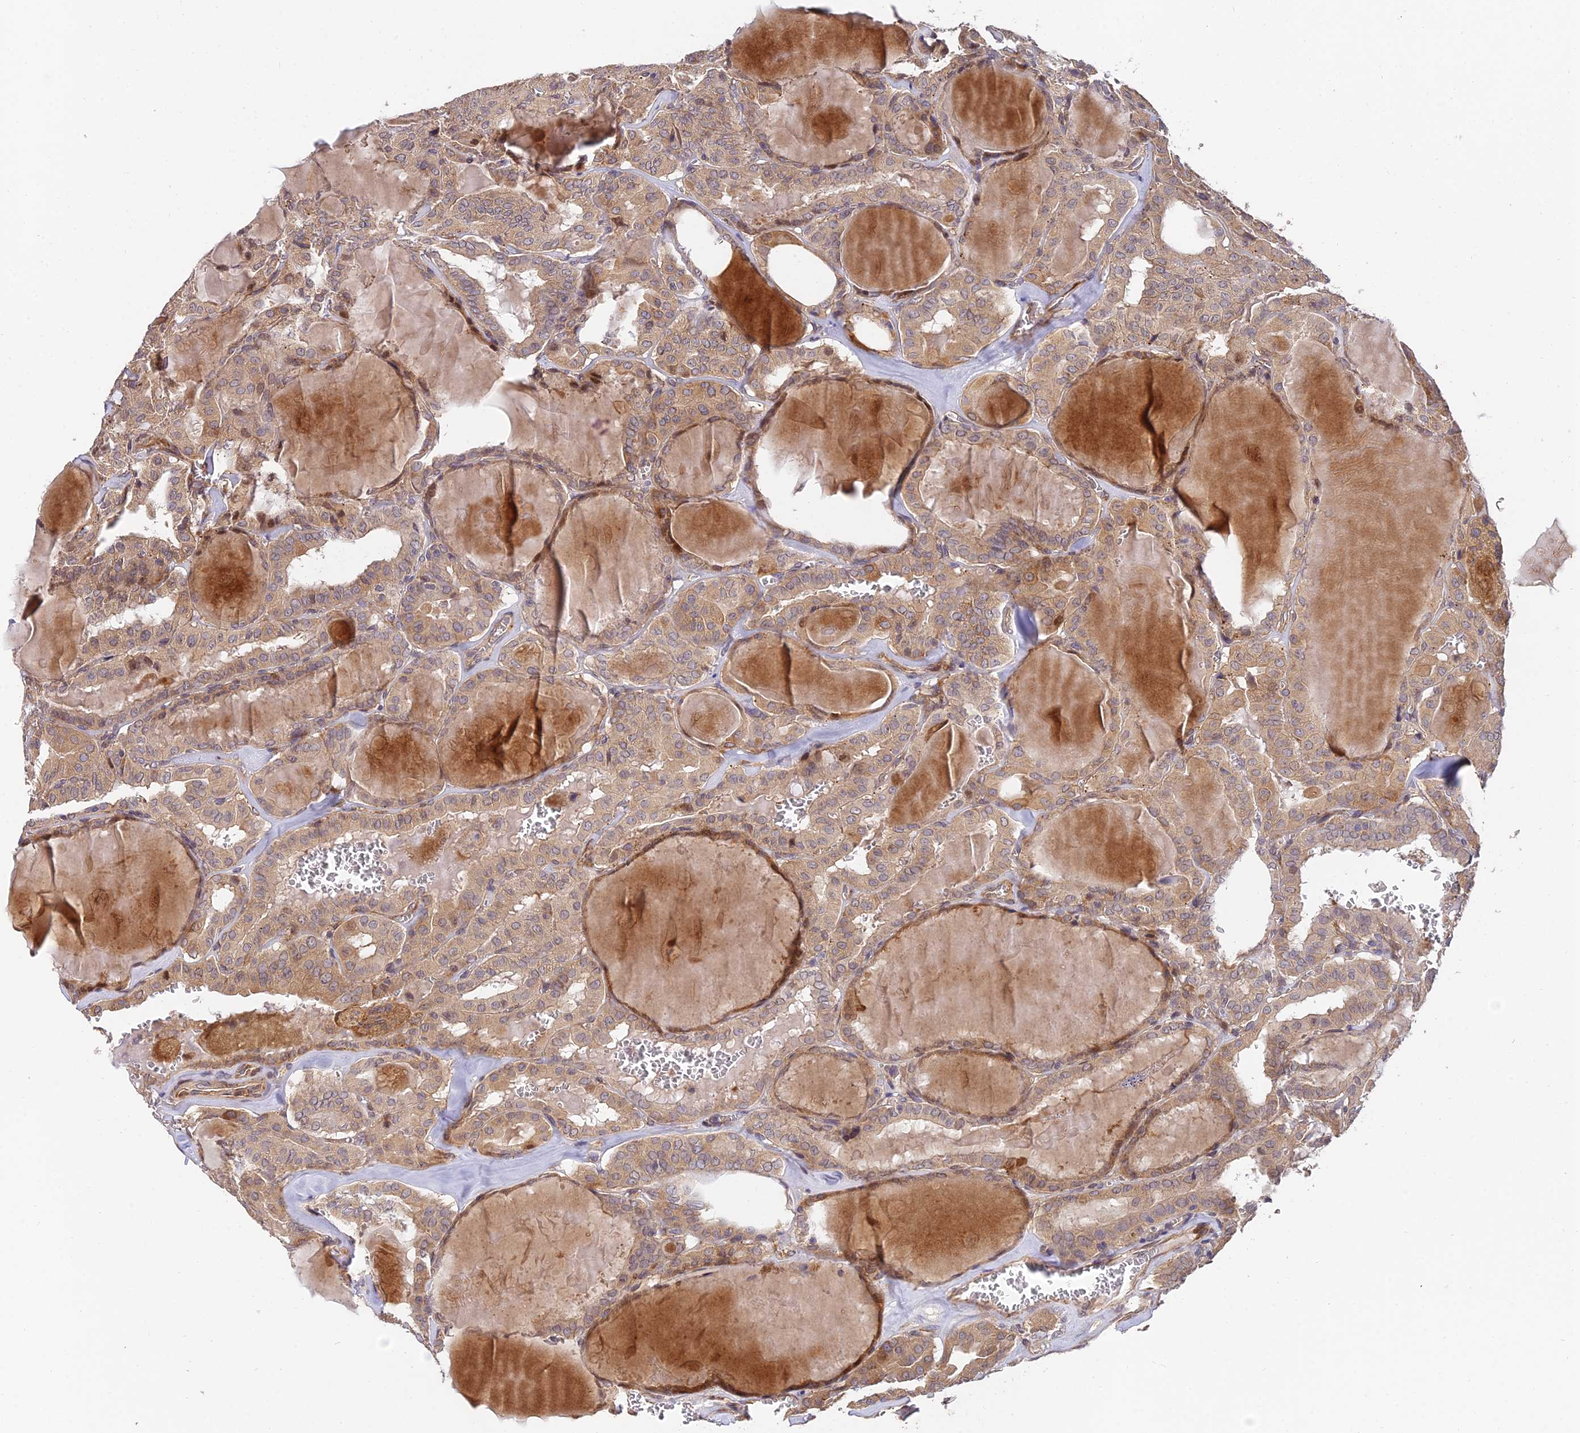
{"staining": {"intensity": "moderate", "quantity": ">75%", "location": "cytoplasmic/membranous"}, "tissue": "thyroid cancer", "cell_type": "Tumor cells", "image_type": "cancer", "snomed": [{"axis": "morphology", "description": "Papillary adenocarcinoma, NOS"}, {"axis": "topography", "description": "Thyroid gland"}], "caption": "Moderate cytoplasmic/membranous protein positivity is seen in approximately >75% of tumor cells in papillary adenocarcinoma (thyroid). (Stains: DAB in brown, nuclei in blue, Microscopy: brightfield microscopy at high magnification).", "gene": "ARL8B", "patient": {"sex": "male", "age": 52}}